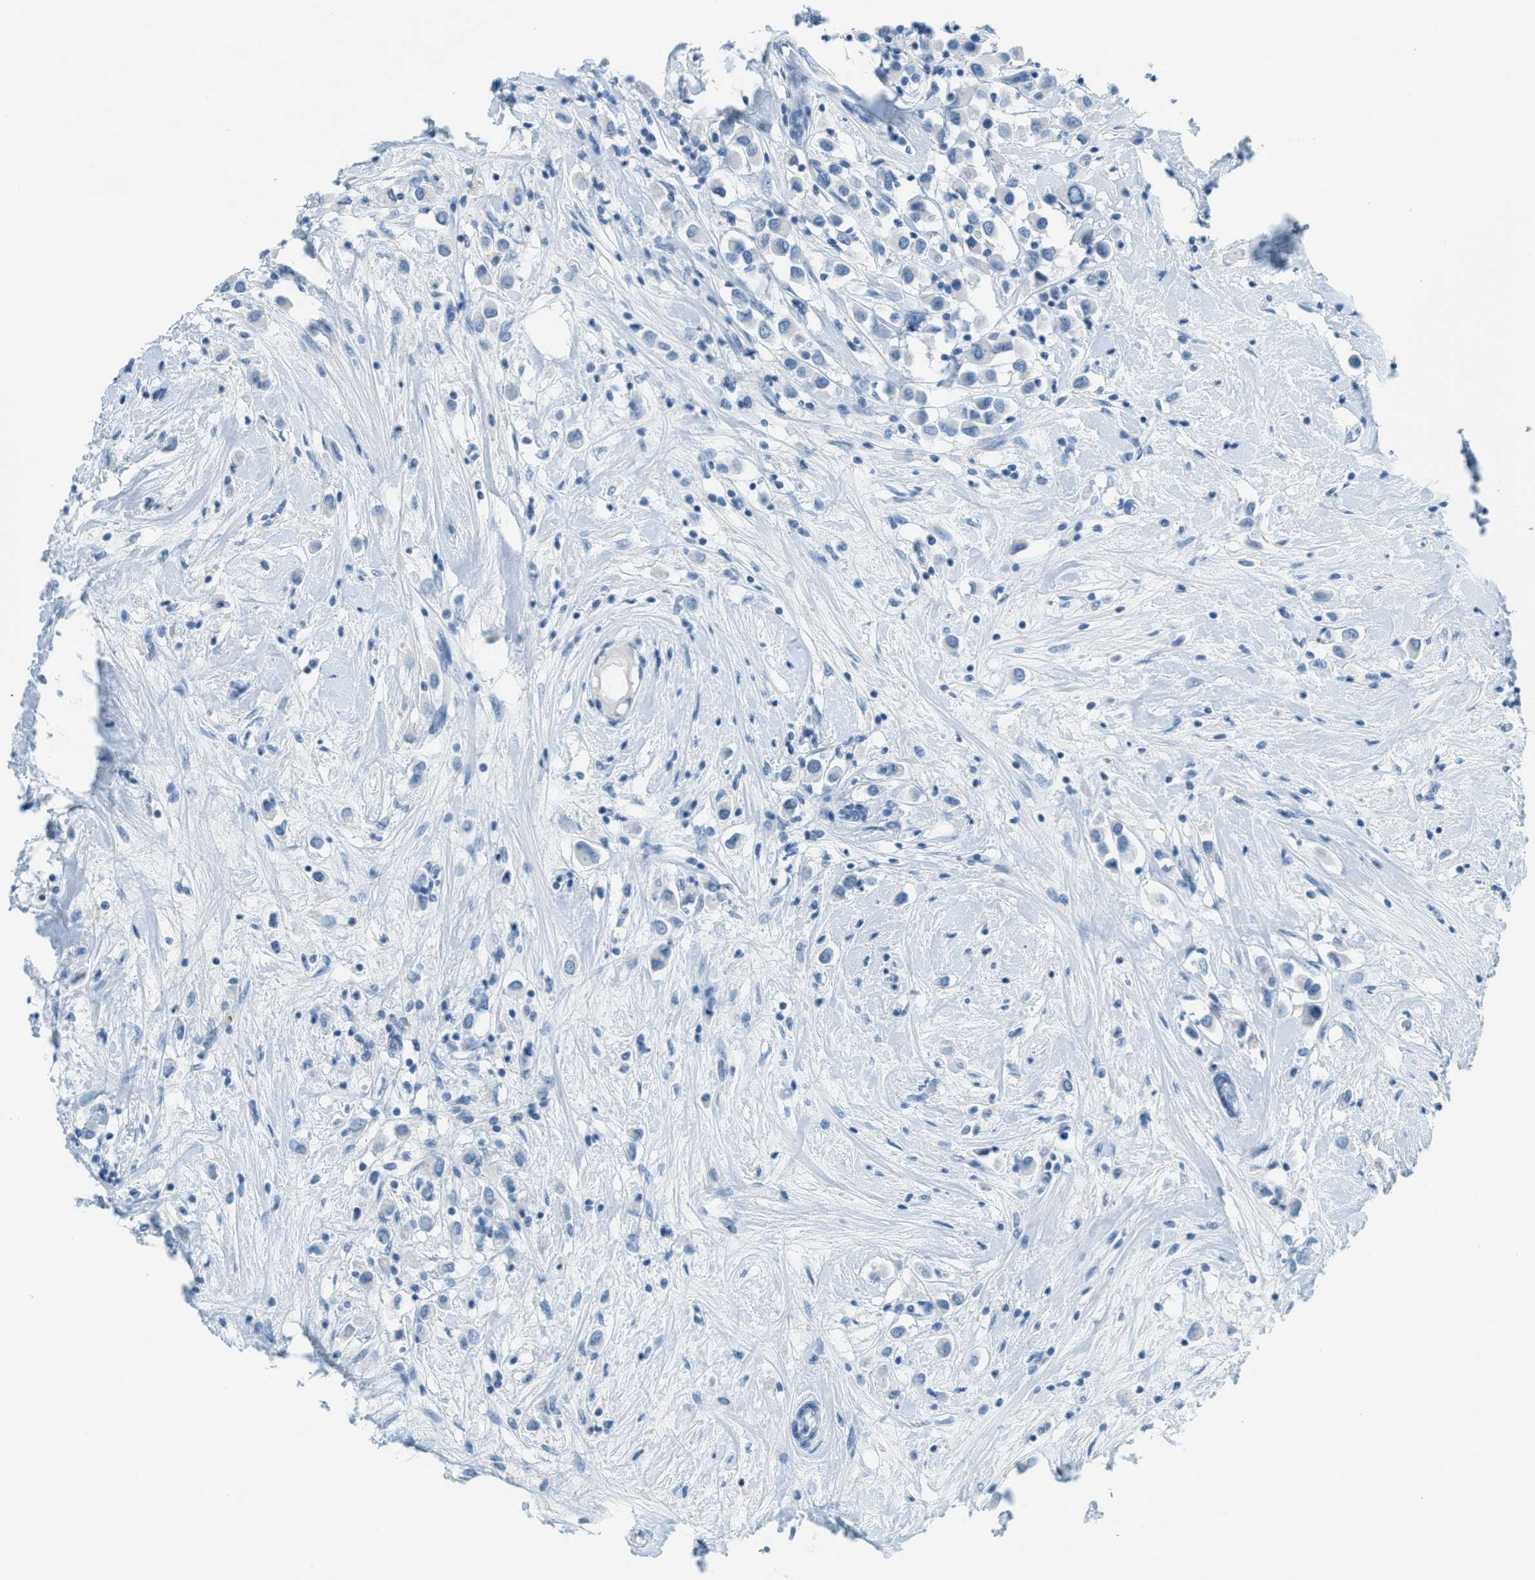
{"staining": {"intensity": "negative", "quantity": "none", "location": "none"}, "tissue": "breast cancer", "cell_type": "Tumor cells", "image_type": "cancer", "snomed": [{"axis": "morphology", "description": "Duct carcinoma"}, {"axis": "topography", "description": "Breast"}], "caption": "Tumor cells show no significant expression in breast cancer.", "gene": "PPBP", "patient": {"sex": "female", "age": 61}}